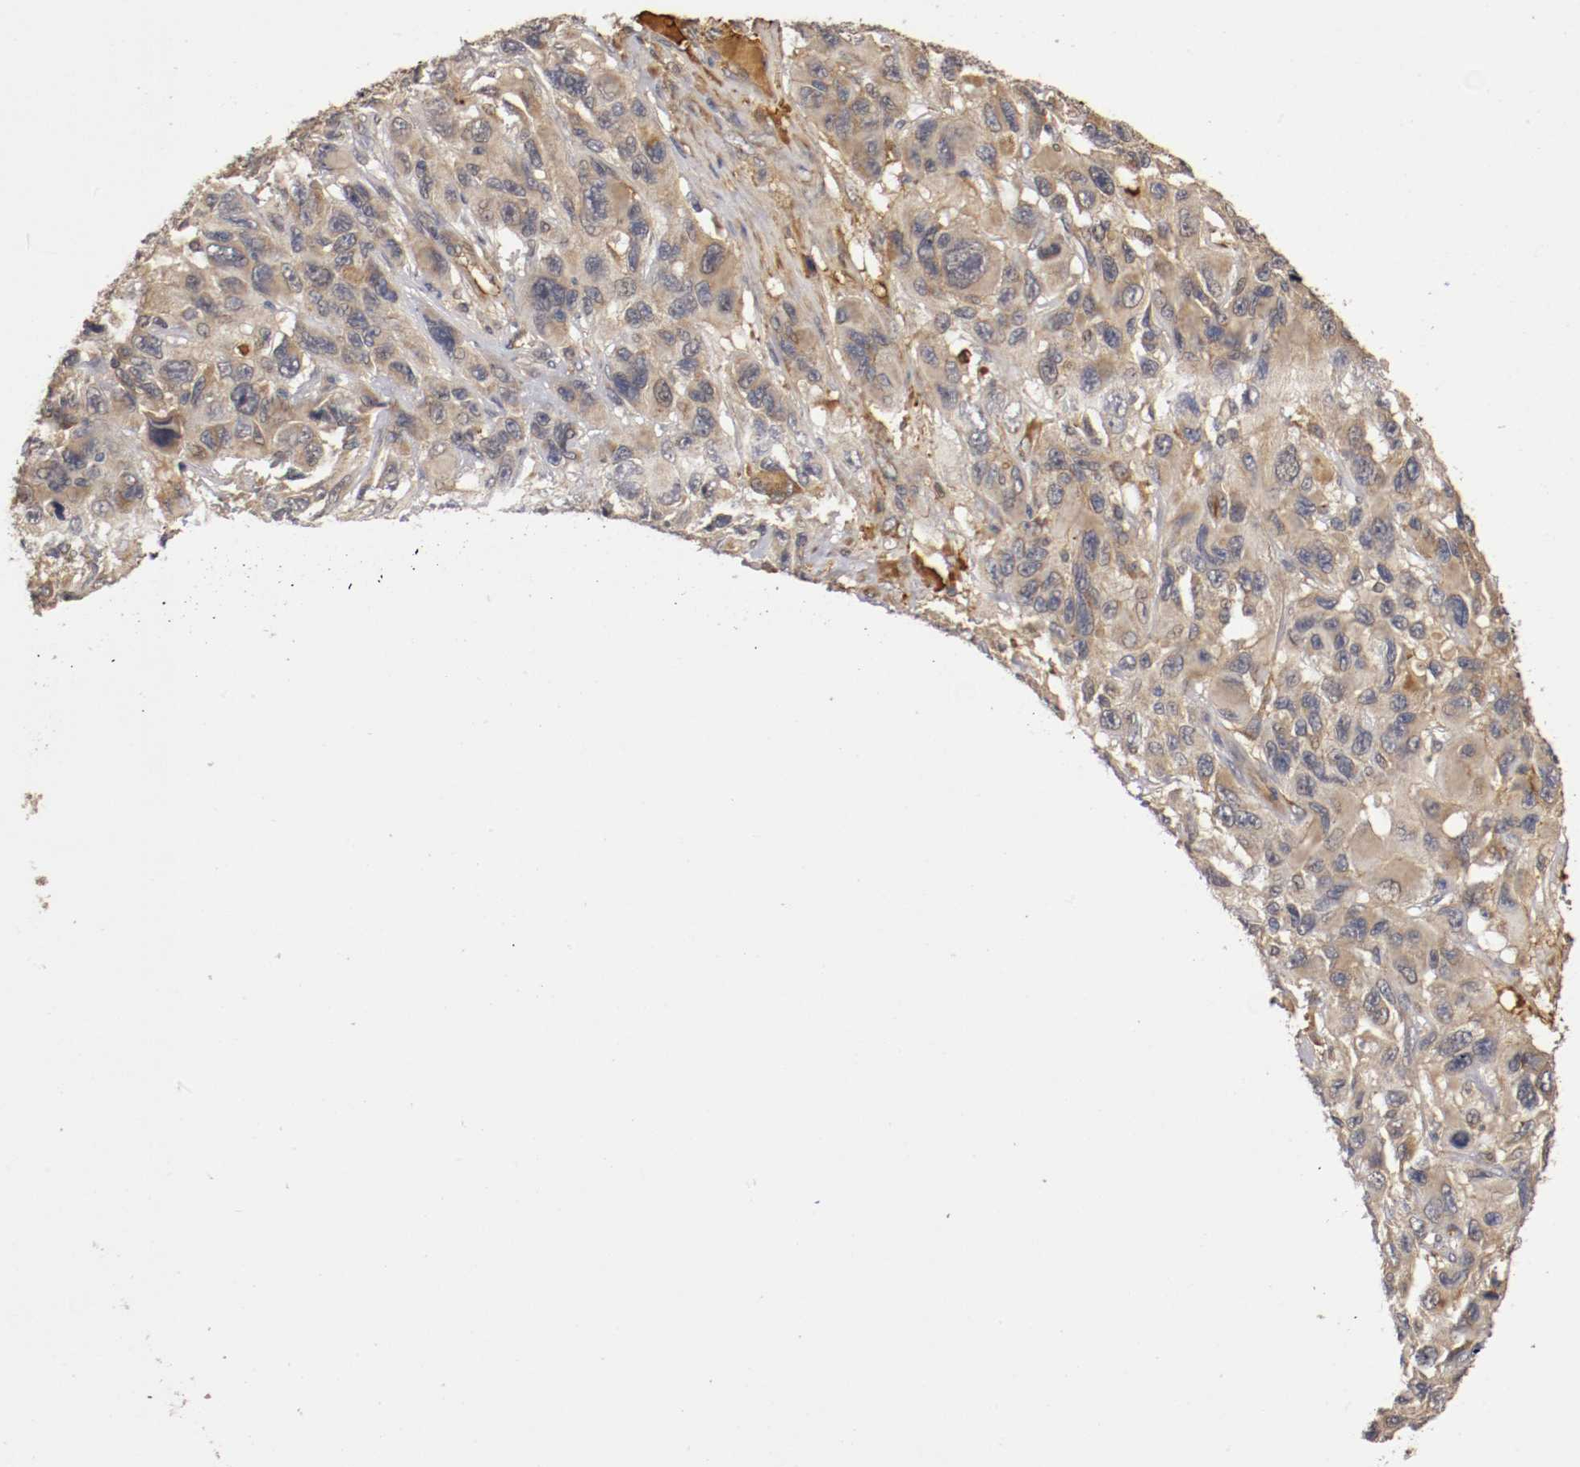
{"staining": {"intensity": "weak", "quantity": ">75%", "location": "cytoplasmic/membranous"}, "tissue": "melanoma", "cell_type": "Tumor cells", "image_type": "cancer", "snomed": [{"axis": "morphology", "description": "Malignant melanoma, NOS"}, {"axis": "topography", "description": "Skin"}], "caption": "The photomicrograph demonstrates a brown stain indicating the presence of a protein in the cytoplasmic/membranous of tumor cells in malignant melanoma. The protein of interest is shown in brown color, while the nuclei are stained blue.", "gene": "TNFRSF1B", "patient": {"sex": "male", "age": 53}}